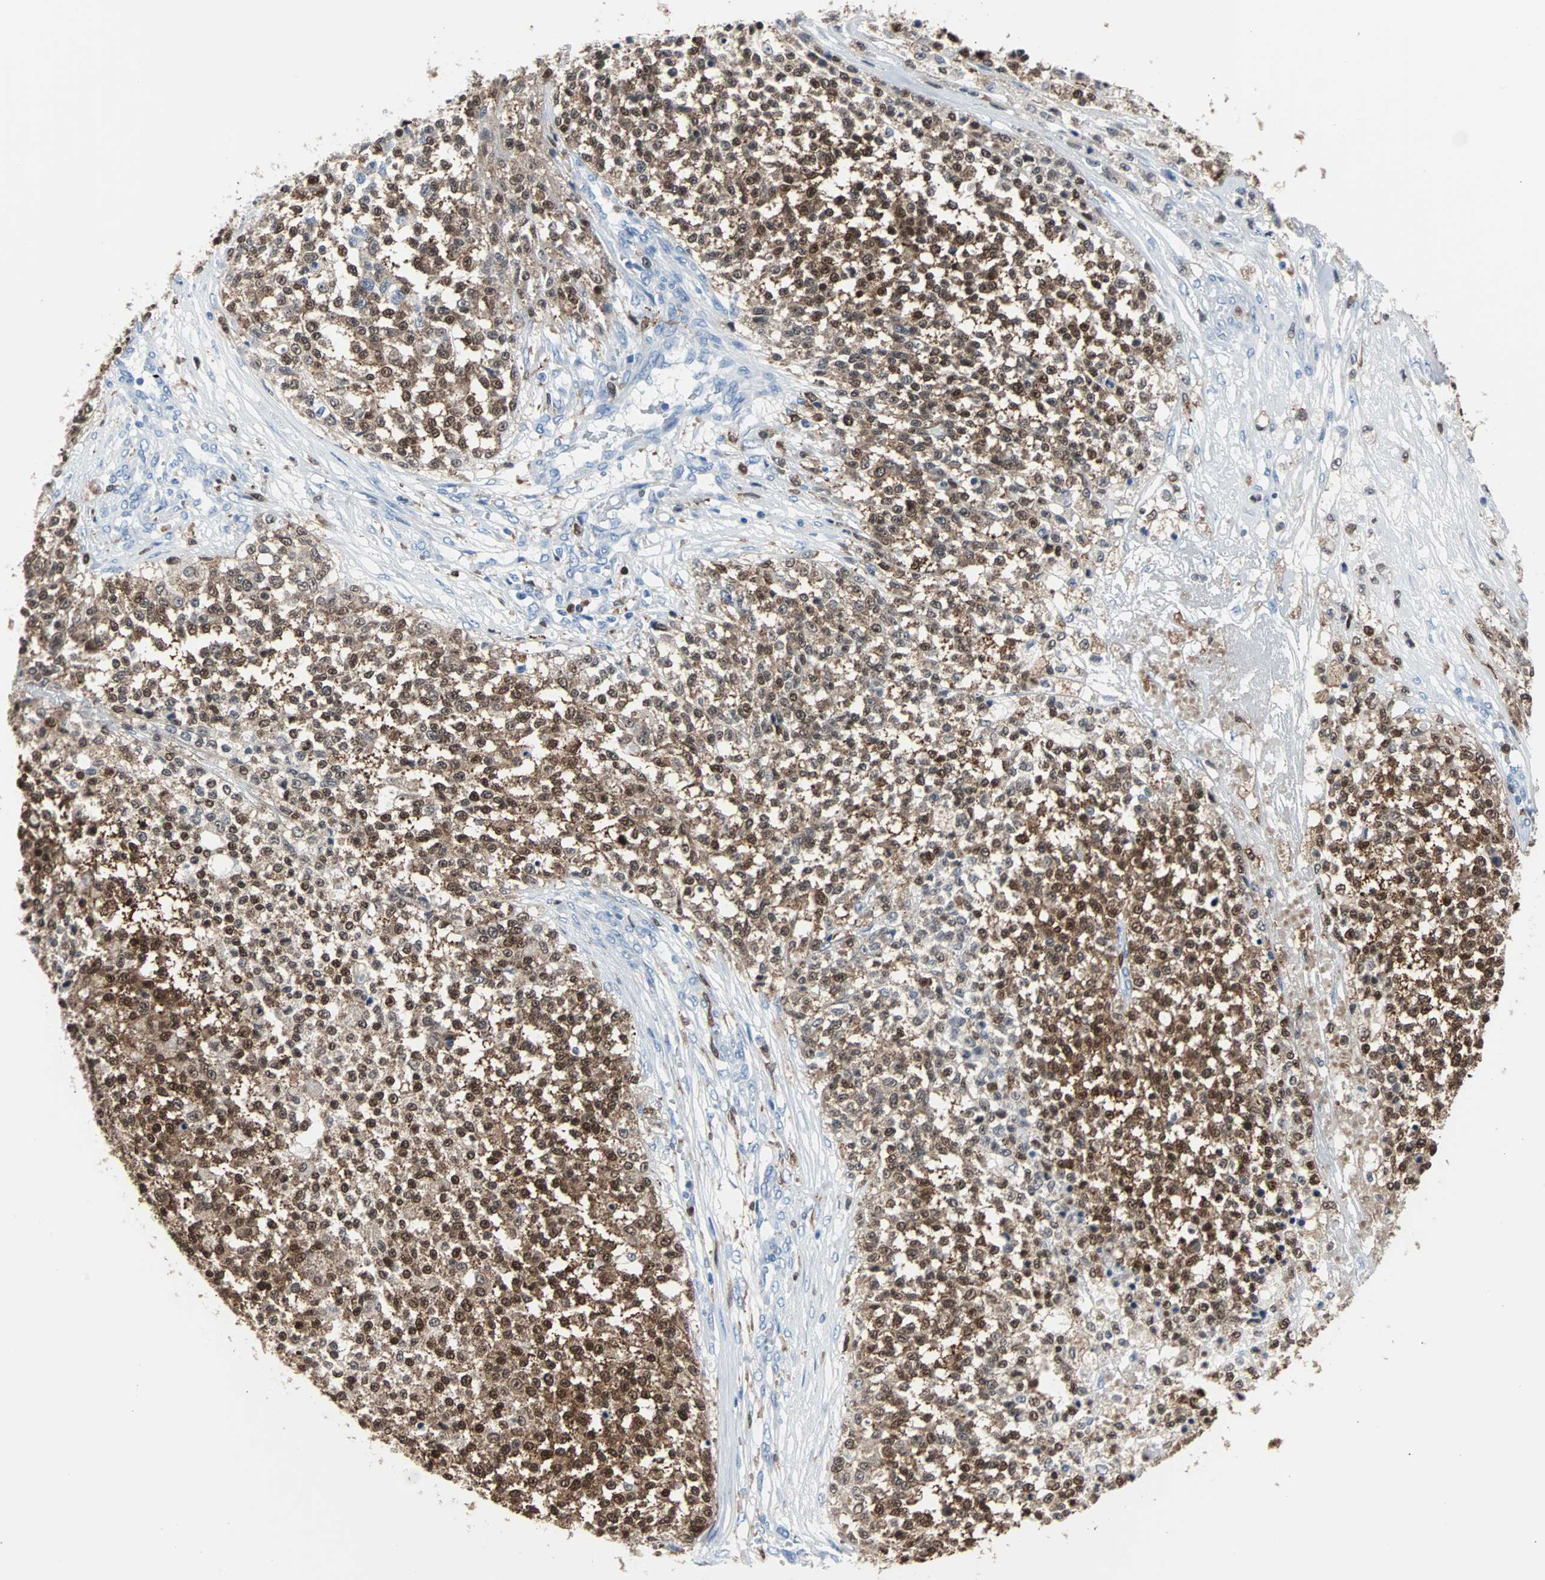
{"staining": {"intensity": "strong", "quantity": ">75%", "location": "cytoplasmic/membranous"}, "tissue": "testis cancer", "cell_type": "Tumor cells", "image_type": "cancer", "snomed": [{"axis": "morphology", "description": "Seminoma, NOS"}, {"axis": "topography", "description": "Testis"}], "caption": "Immunohistochemical staining of human testis cancer (seminoma) reveals strong cytoplasmic/membranous protein expression in approximately >75% of tumor cells.", "gene": "SYK", "patient": {"sex": "male", "age": 59}}